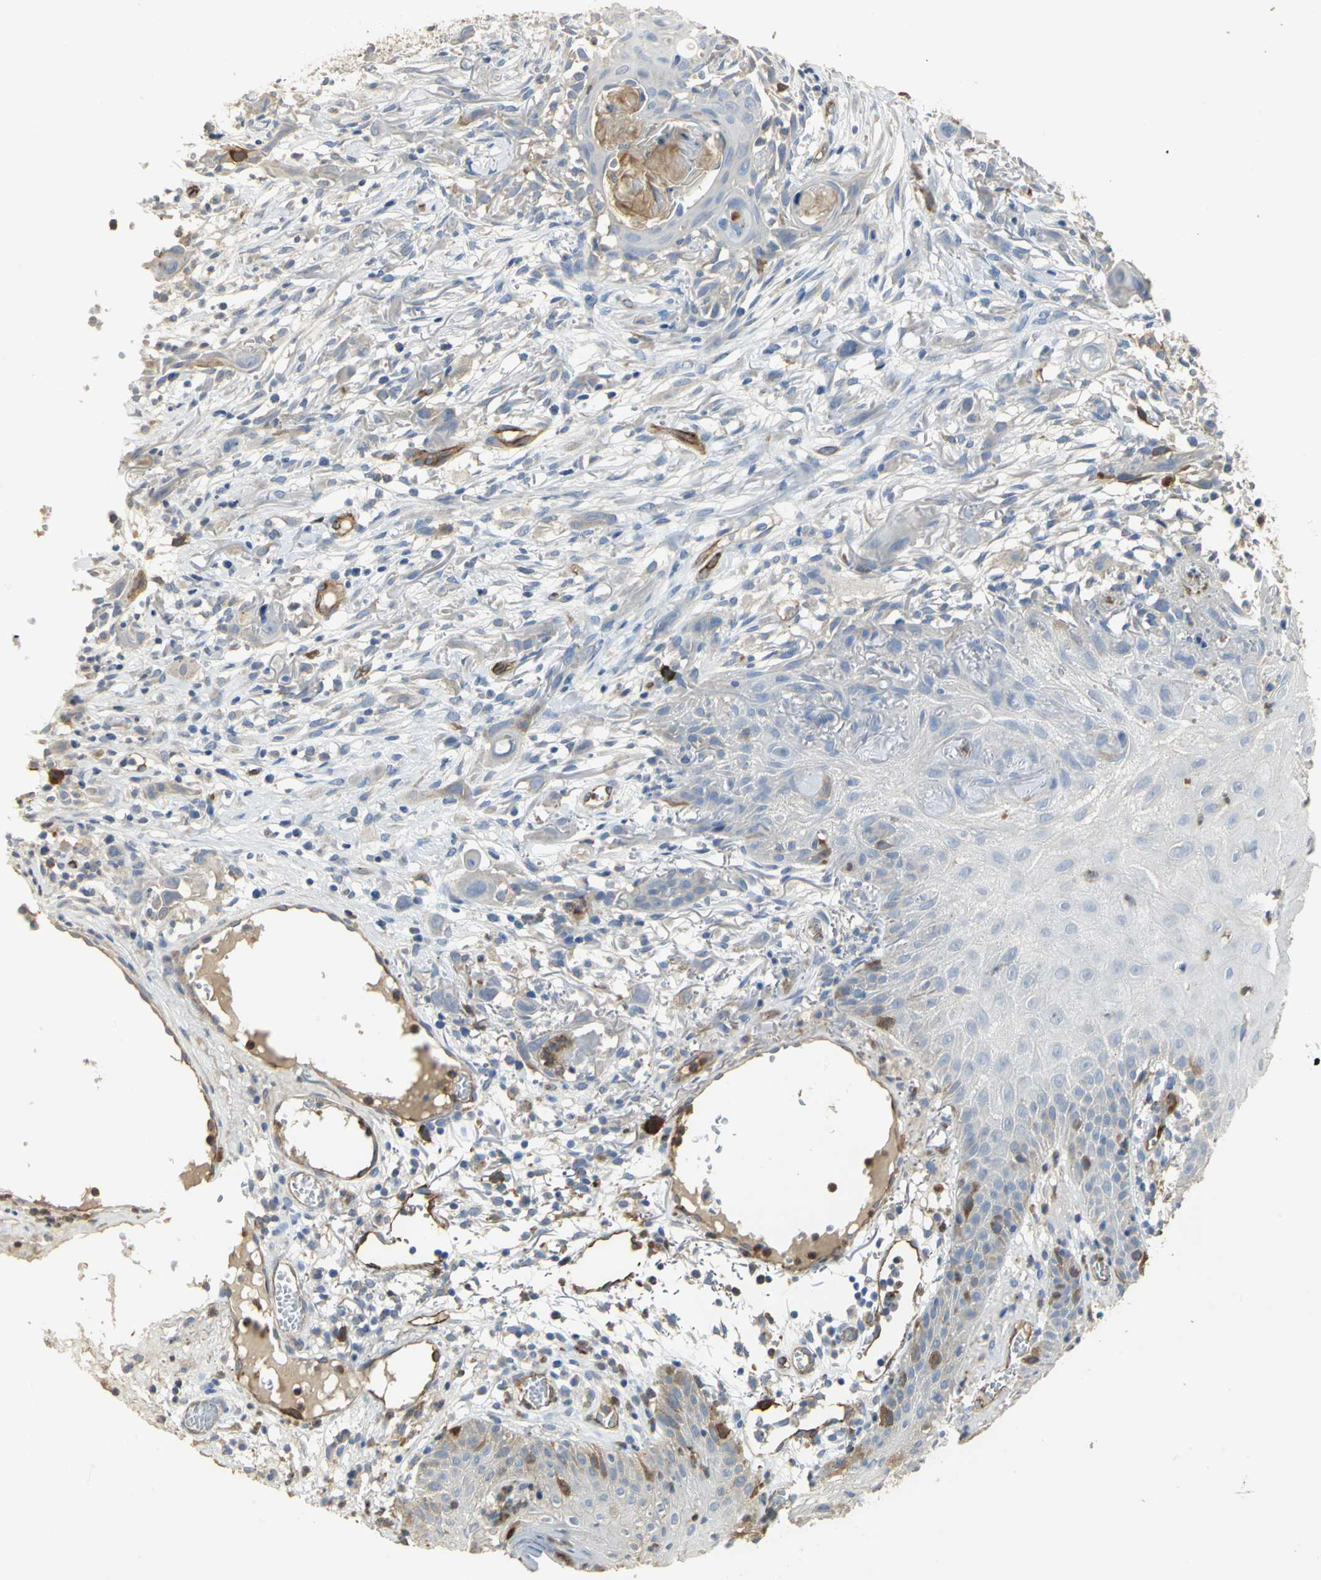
{"staining": {"intensity": "moderate", "quantity": "<25%", "location": "cytoplasmic/membranous"}, "tissue": "skin cancer", "cell_type": "Tumor cells", "image_type": "cancer", "snomed": [{"axis": "morphology", "description": "Normal tissue, NOS"}, {"axis": "morphology", "description": "Squamous cell carcinoma, NOS"}, {"axis": "topography", "description": "Skin"}], "caption": "This is a micrograph of immunohistochemistry staining of skin cancer, which shows moderate positivity in the cytoplasmic/membranous of tumor cells.", "gene": "DLGAP5", "patient": {"sex": "female", "age": 59}}